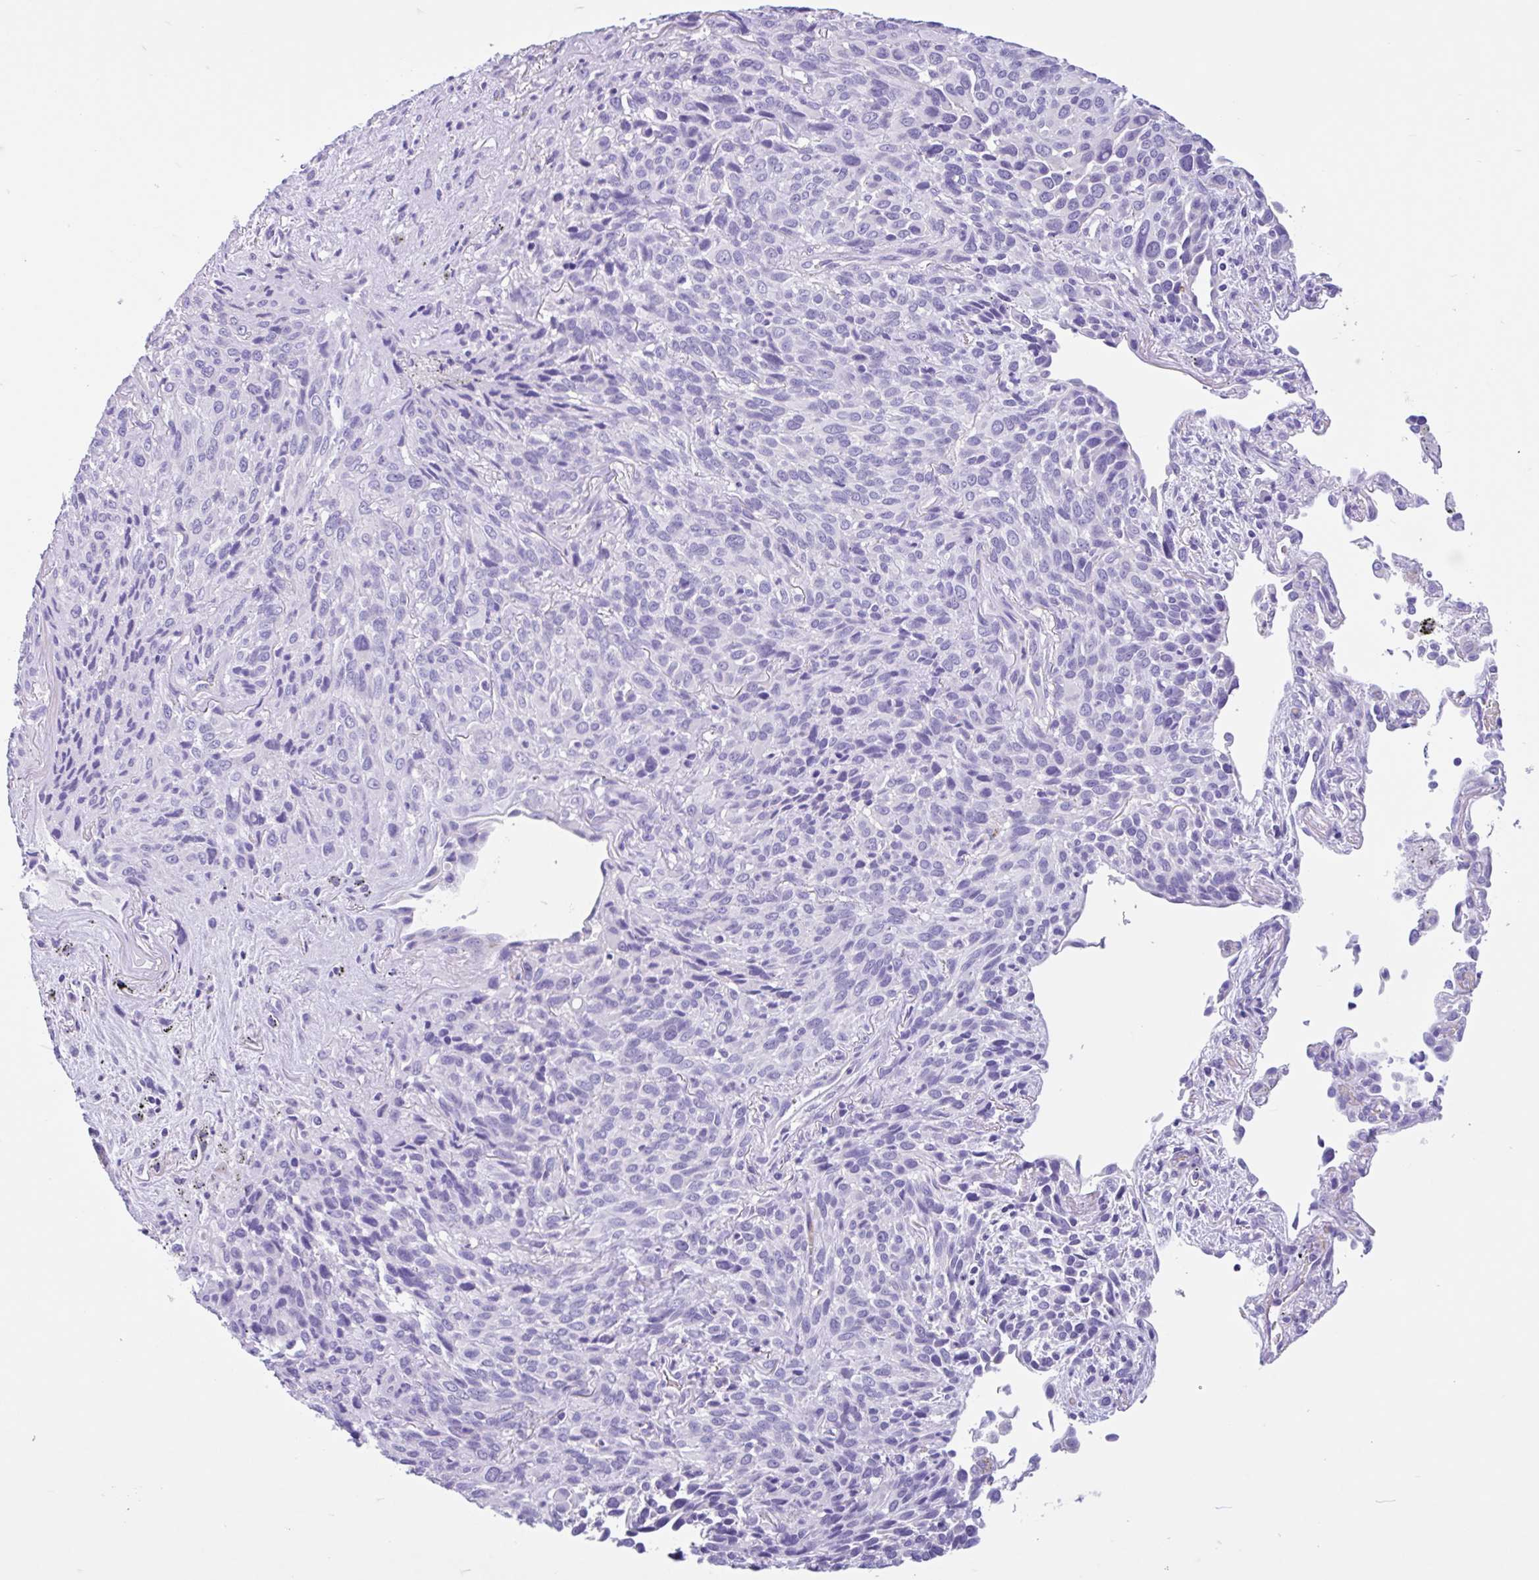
{"staining": {"intensity": "negative", "quantity": "none", "location": "none"}, "tissue": "melanoma", "cell_type": "Tumor cells", "image_type": "cancer", "snomed": [{"axis": "morphology", "description": "Malignant melanoma, Metastatic site"}, {"axis": "topography", "description": "Lung"}], "caption": "Melanoma stained for a protein using immunohistochemistry (IHC) exhibits no positivity tumor cells.", "gene": "TMEM79", "patient": {"sex": "male", "age": 48}}